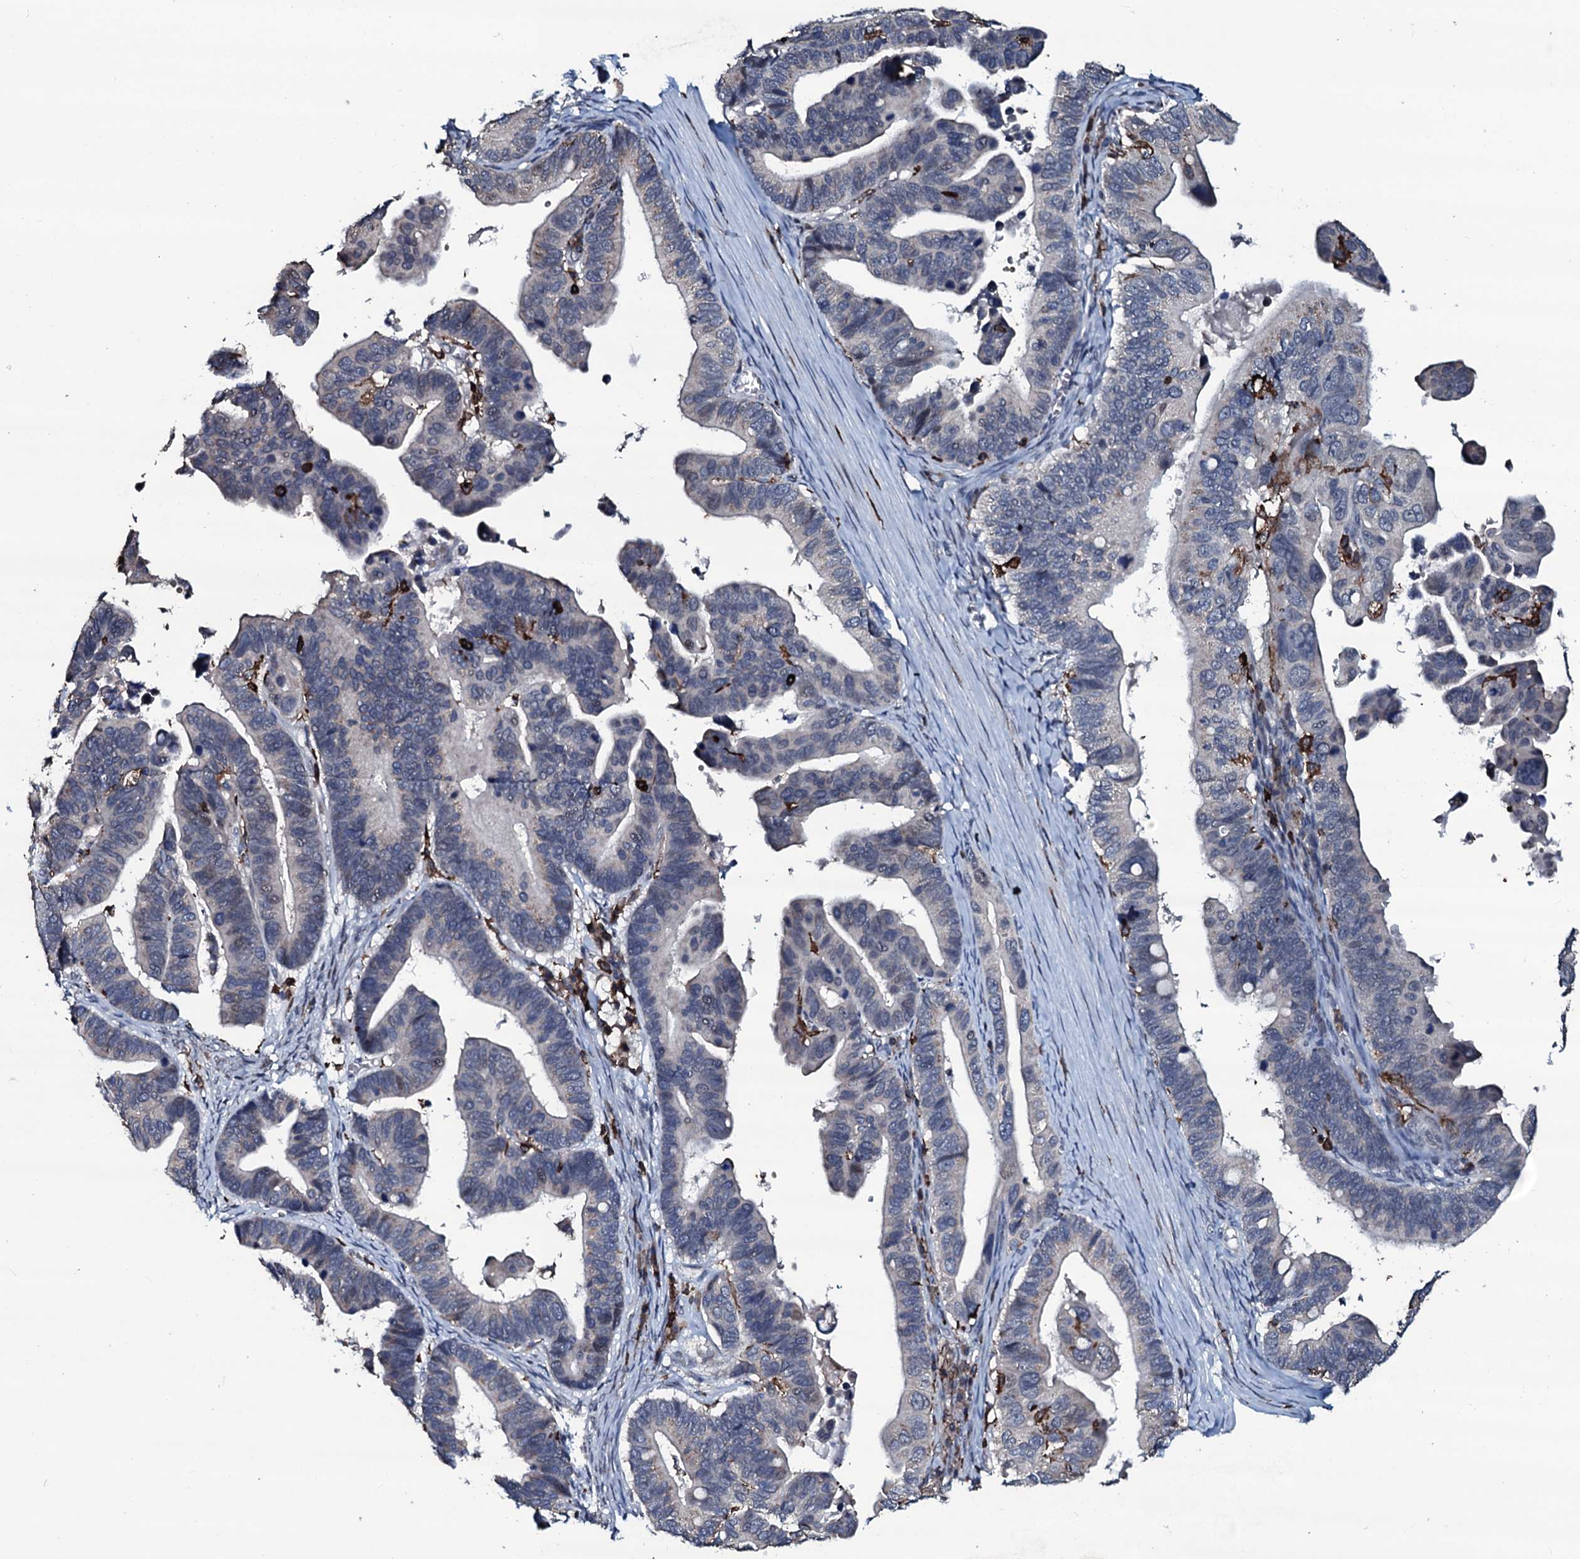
{"staining": {"intensity": "negative", "quantity": "none", "location": "none"}, "tissue": "ovarian cancer", "cell_type": "Tumor cells", "image_type": "cancer", "snomed": [{"axis": "morphology", "description": "Cystadenocarcinoma, serous, NOS"}, {"axis": "topography", "description": "Ovary"}], "caption": "The image shows no staining of tumor cells in ovarian serous cystadenocarcinoma.", "gene": "OGFOD2", "patient": {"sex": "female", "age": 56}}